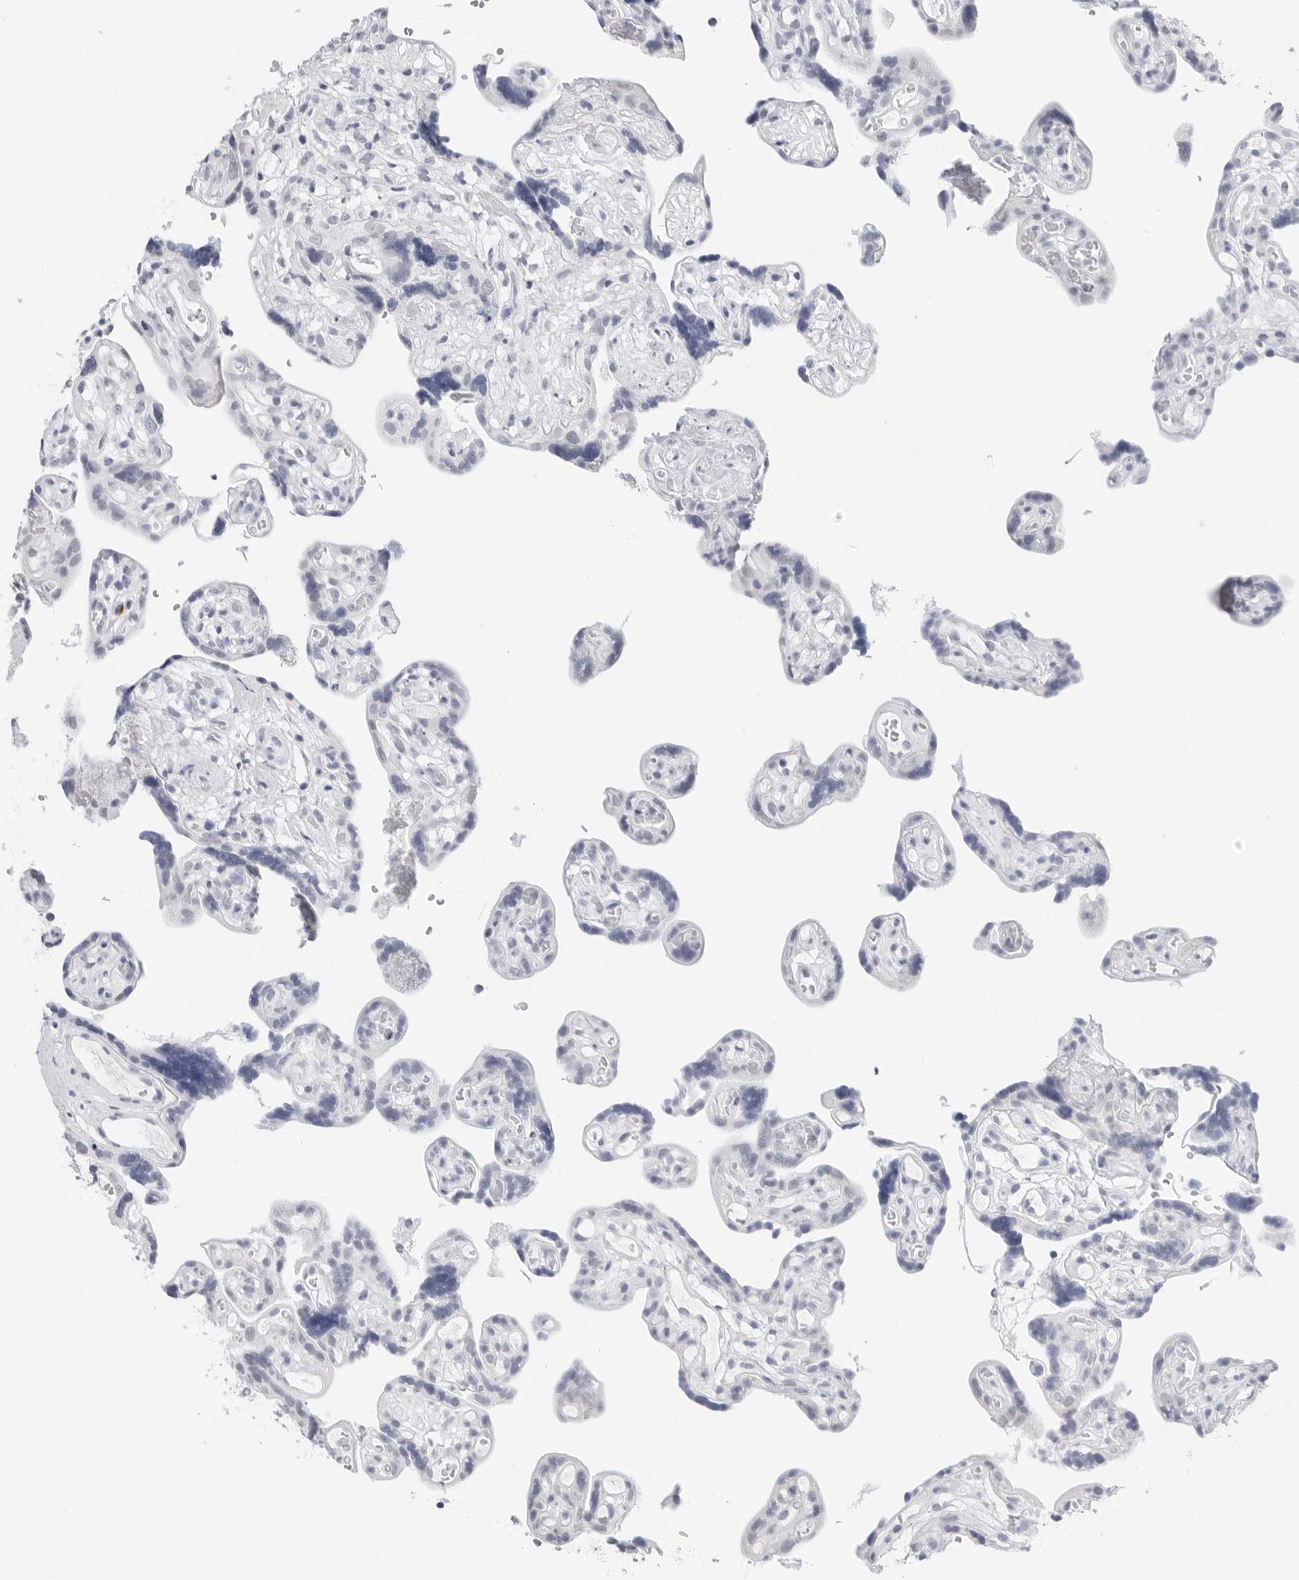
{"staining": {"intensity": "strong", "quantity": ">75%", "location": "cytoplasmic/membranous"}, "tissue": "placenta", "cell_type": "Decidual cells", "image_type": "normal", "snomed": [{"axis": "morphology", "description": "Normal tissue, NOS"}, {"axis": "topography", "description": "Placenta"}], "caption": "Protein expression analysis of benign placenta shows strong cytoplasmic/membranous expression in about >75% of decidual cells.", "gene": "HSPB7", "patient": {"sex": "female", "age": 30}}